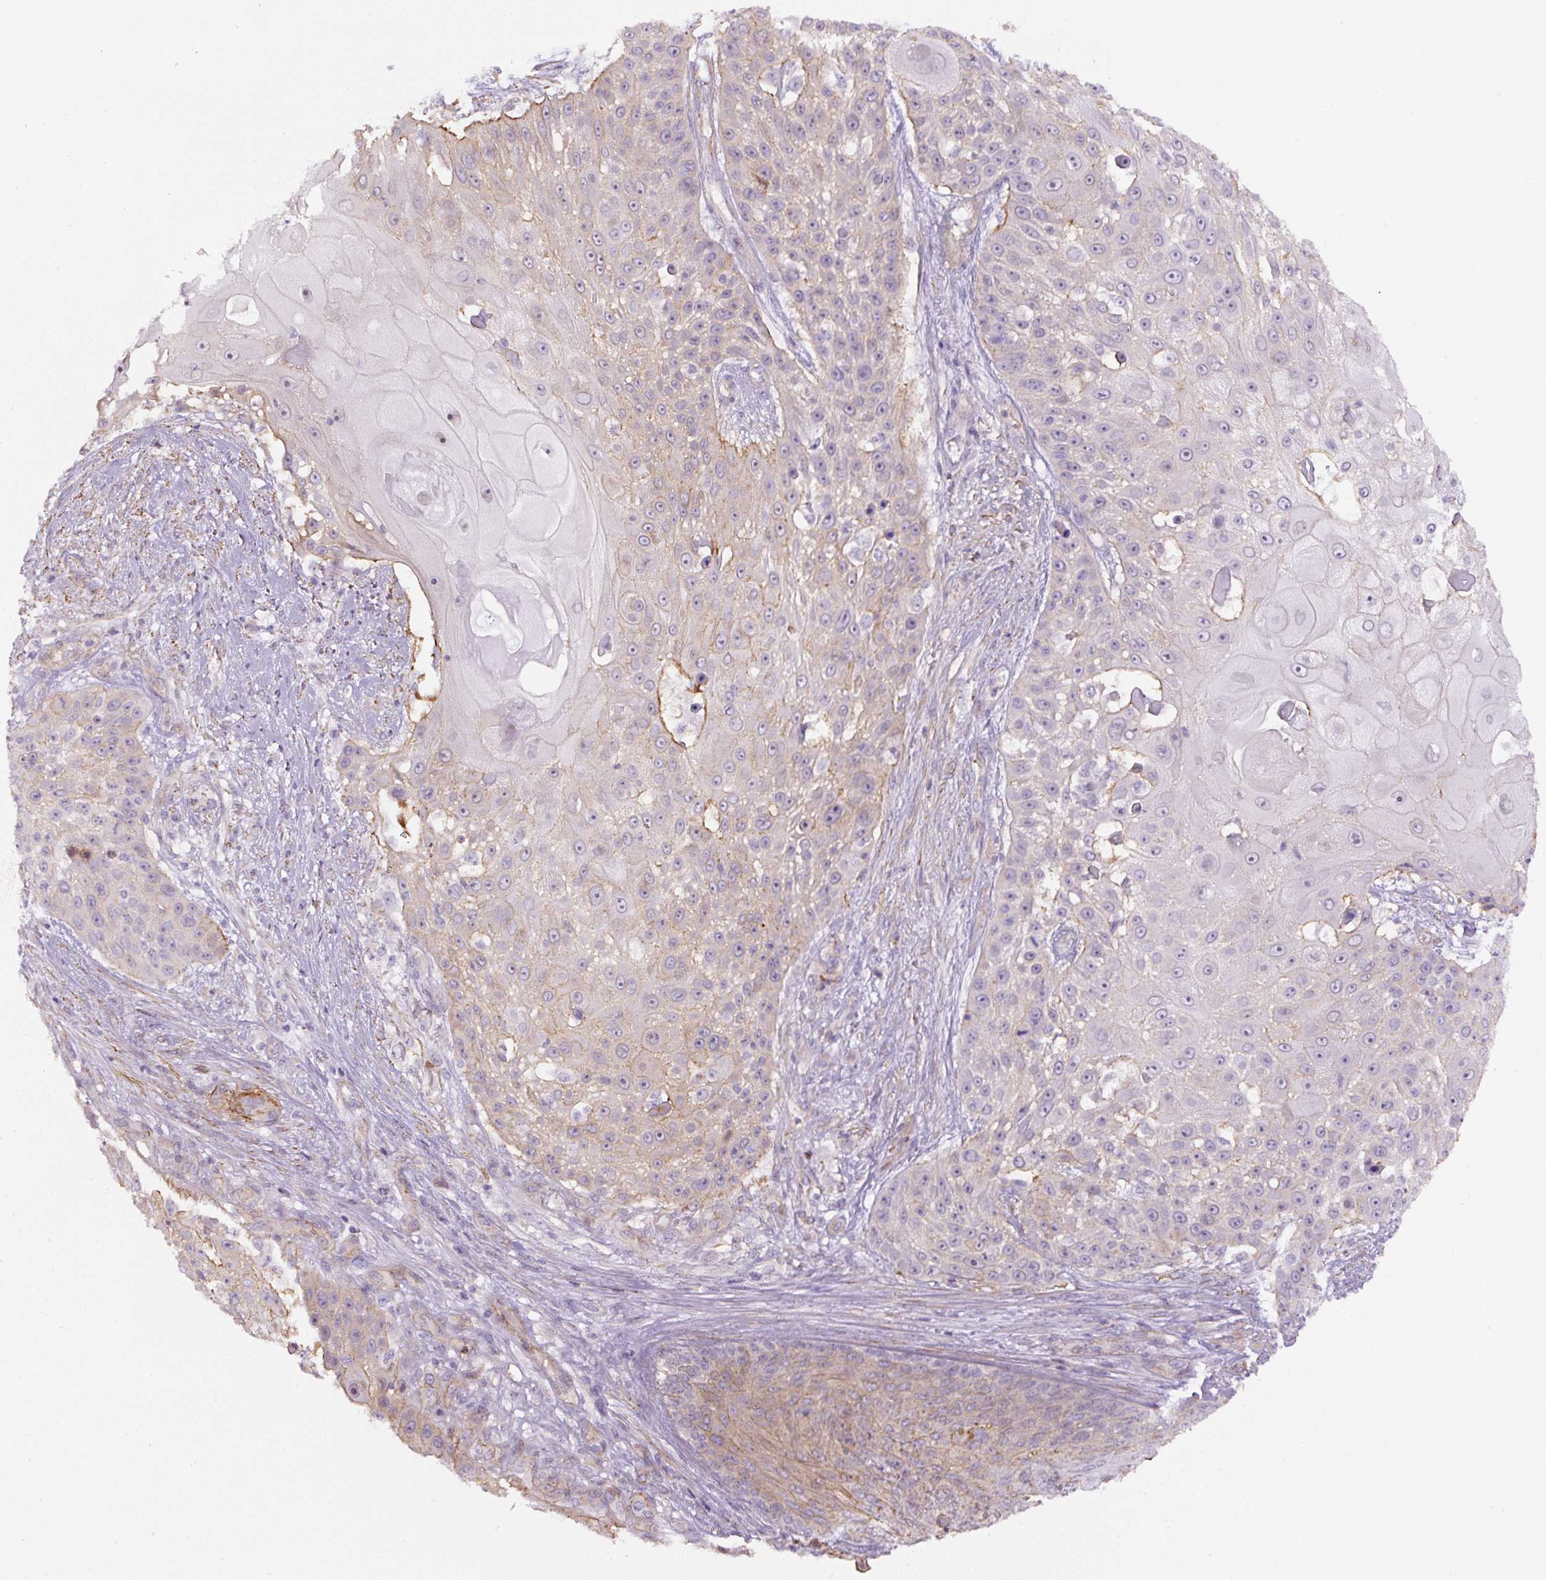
{"staining": {"intensity": "weak", "quantity": "25%-75%", "location": "cytoplasmic/membranous"}, "tissue": "skin cancer", "cell_type": "Tumor cells", "image_type": "cancer", "snomed": [{"axis": "morphology", "description": "Squamous cell carcinoma, NOS"}, {"axis": "topography", "description": "Skin"}], "caption": "Protein positivity by immunohistochemistry demonstrates weak cytoplasmic/membranous staining in approximately 25%-75% of tumor cells in skin cancer.", "gene": "B3GALT5", "patient": {"sex": "female", "age": 86}}